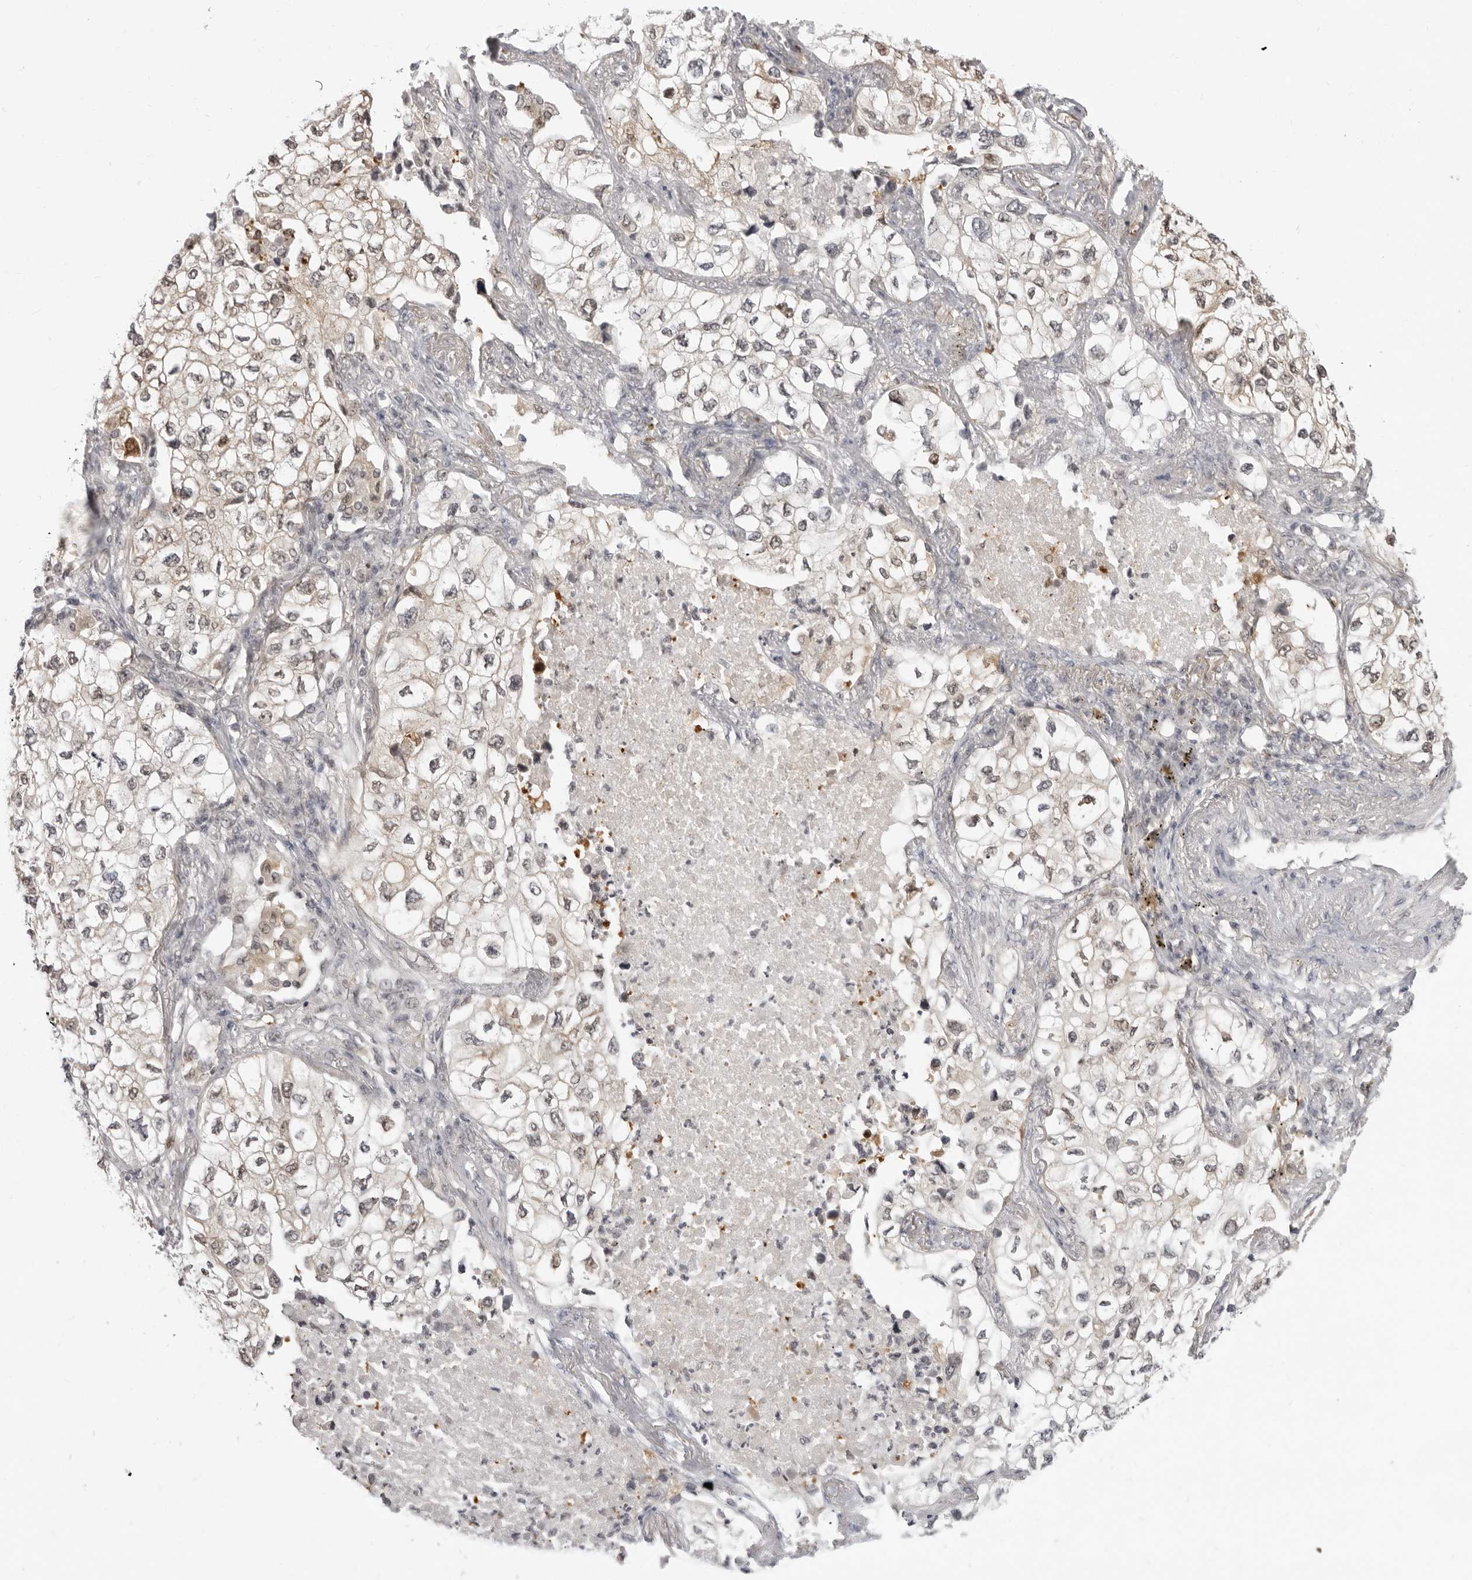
{"staining": {"intensity": "weak", "quantity": "25%-75%", "location": "nuclear"}, "tissue": "lung cancer", "cell_type": "Tumor cells", "image_type": "cancer", "snomed": [{"axis": "morphology", "description": "Adenocarcinoma, NOS"}, {"axis": "topography", "description": "Lung"}], "caption": "DAB immunohistochemical staining of human adenocarcinoma (lung) reveals weak nuclear protein positivity in about 25%-75% of tumor cells. (brown staining indicates protein expression, while blue staining denotes nuclei).", "gene": "SRGAP2", "patient": {"sex": "male", "age": 63}}